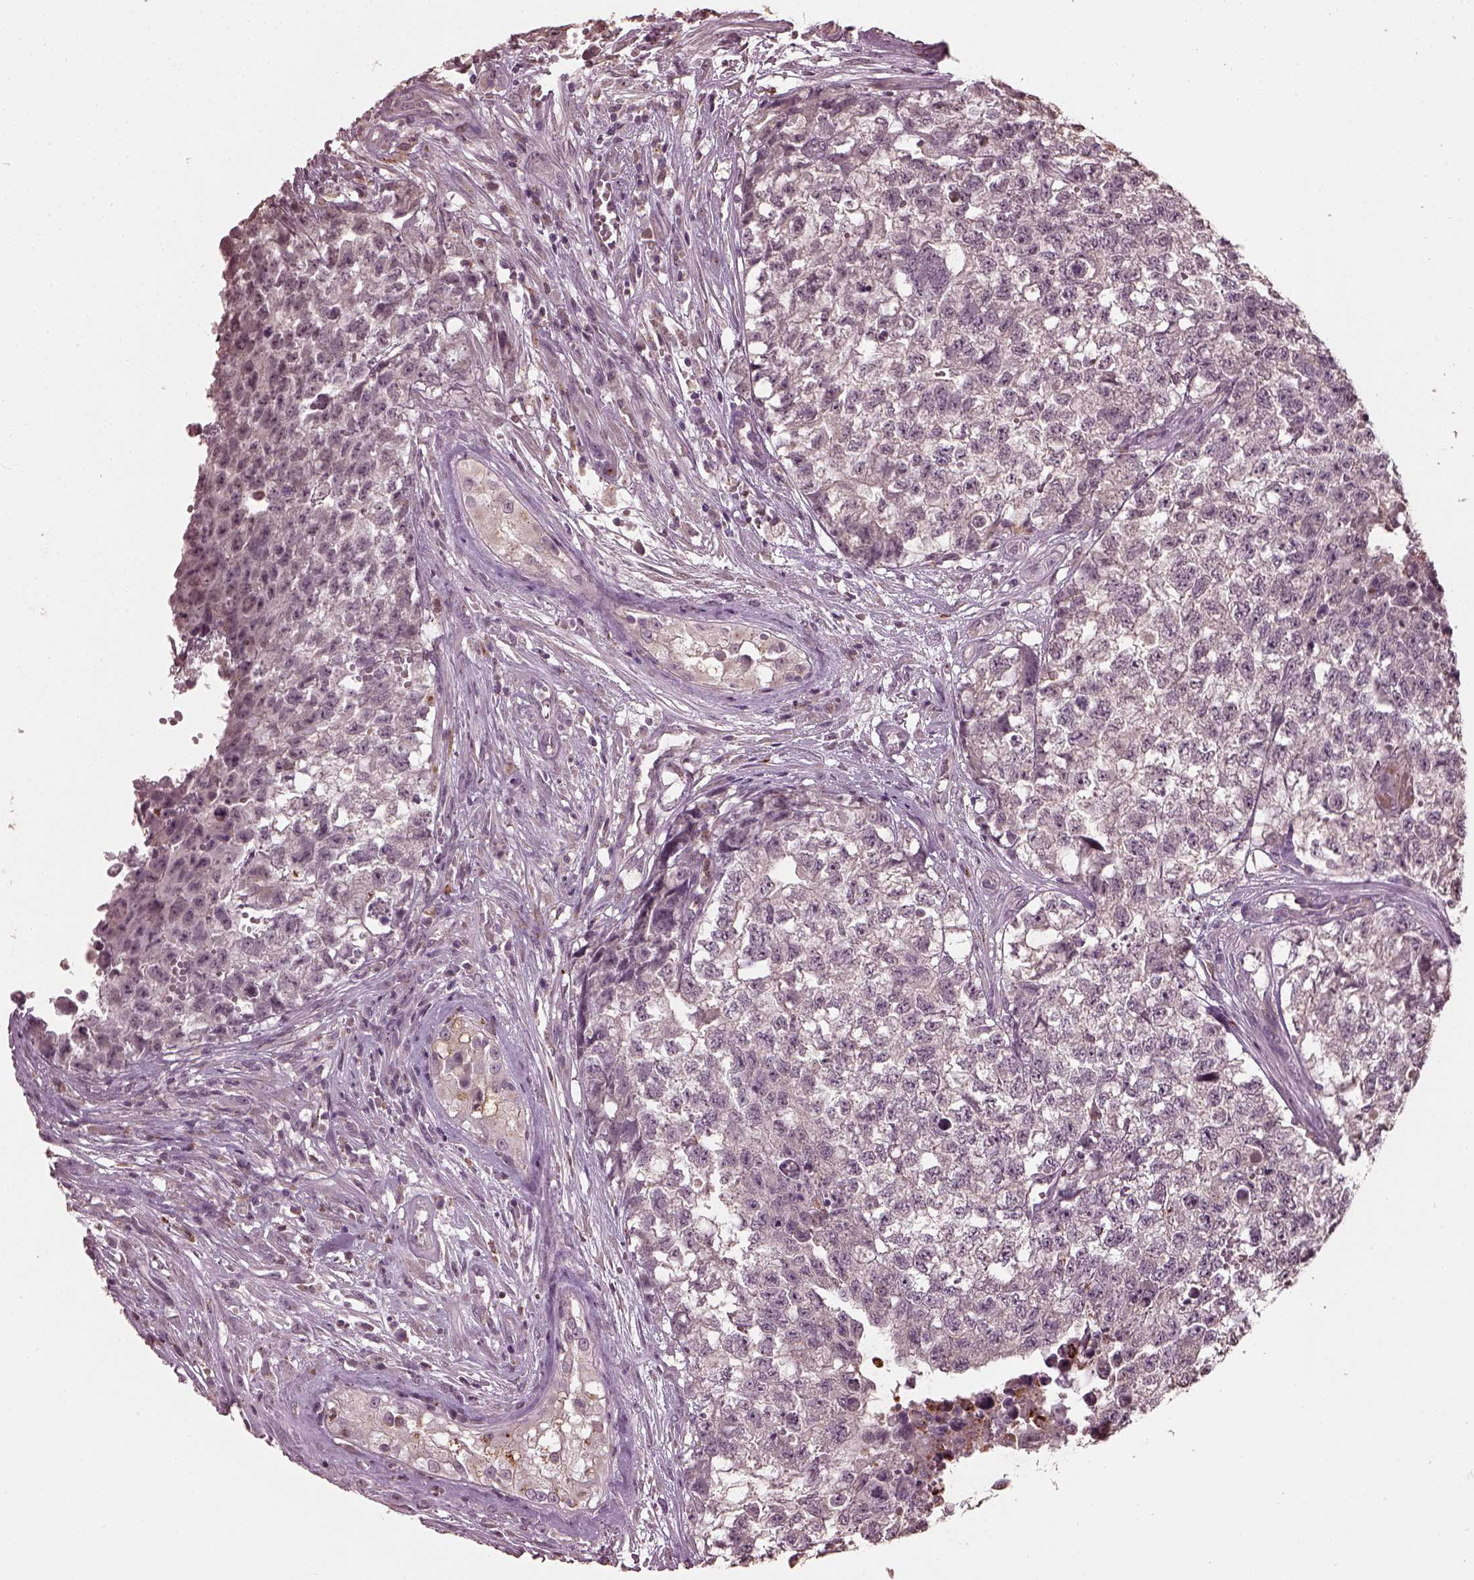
{"staining": {"intensity": "negative", "quantity": "none", "location": "none"}, "tissue": "testis cancer", "cell_type": "Tumor cells", "image_type": "cancer", "snomed": [{"axis": "morphology", "description": "Seminoma, NOS"}, {"axis": "morphology", "description": "Carcinoma, Embryonal, NOS"}, {"axis": "topography", "description": "Testis"}], "caption": "Tumor cells show no significant protein staining in seminoma (testis).", "gene": "RUFY3", "patient": {"sex": "male", "age": 22}}